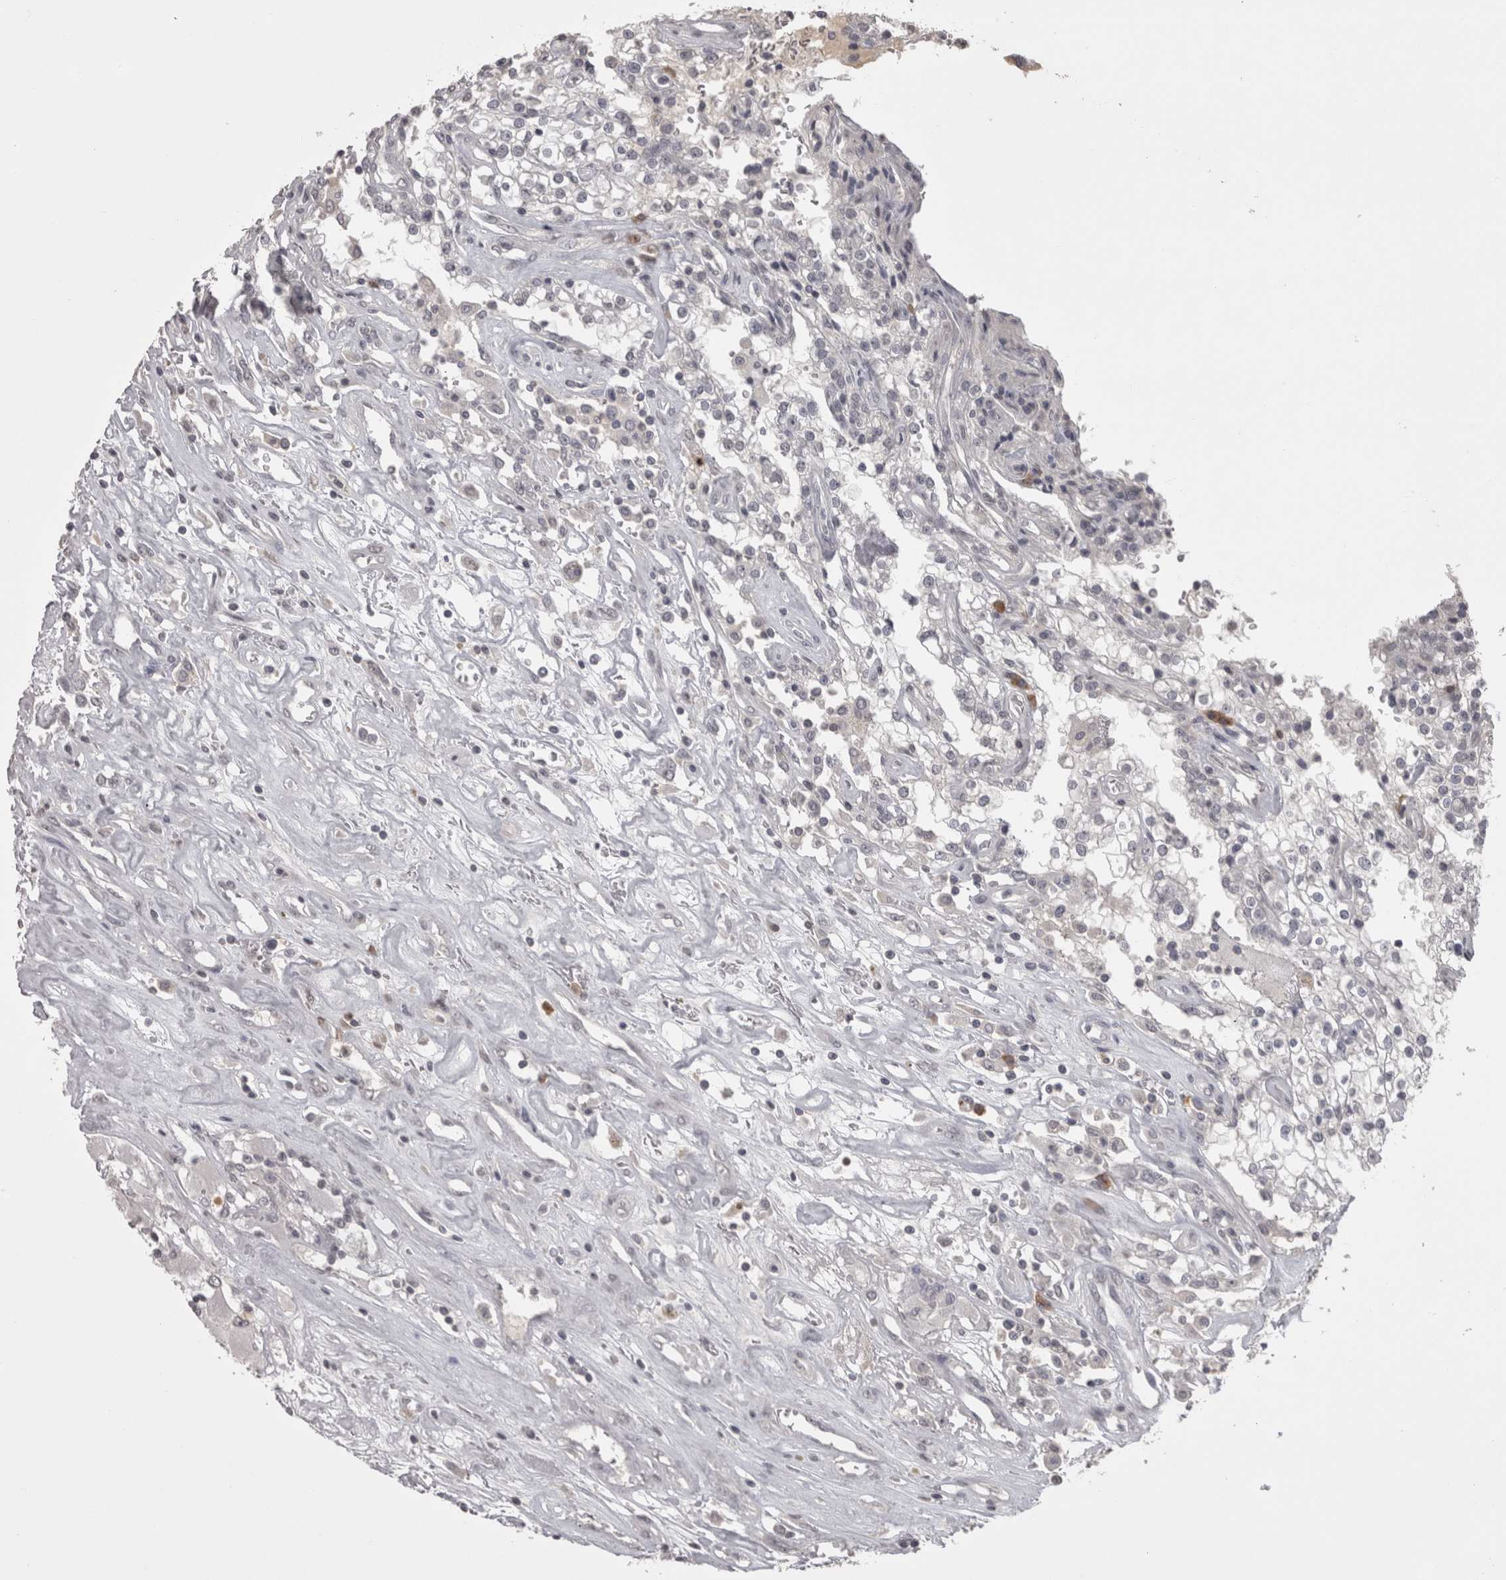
{"staining": {"intensity": "negative", "quantity": "none", "location": "none"}, "tissue": "renal cancer", "cell_type": "Tumor cells", "image_type": "cancer", "snomed": [{"axis": "morphology", "description": "Adenocarcinoma, NOS"}, {"axis": "topography", "description": "Kidney"}], "caption": "IHC image of human adenocarcinoma (renal) stained for a protein (brown), which displays no staining in tumor cells.", "gene": "LAX1", "patient": {"sex": "female", "age": 52}}